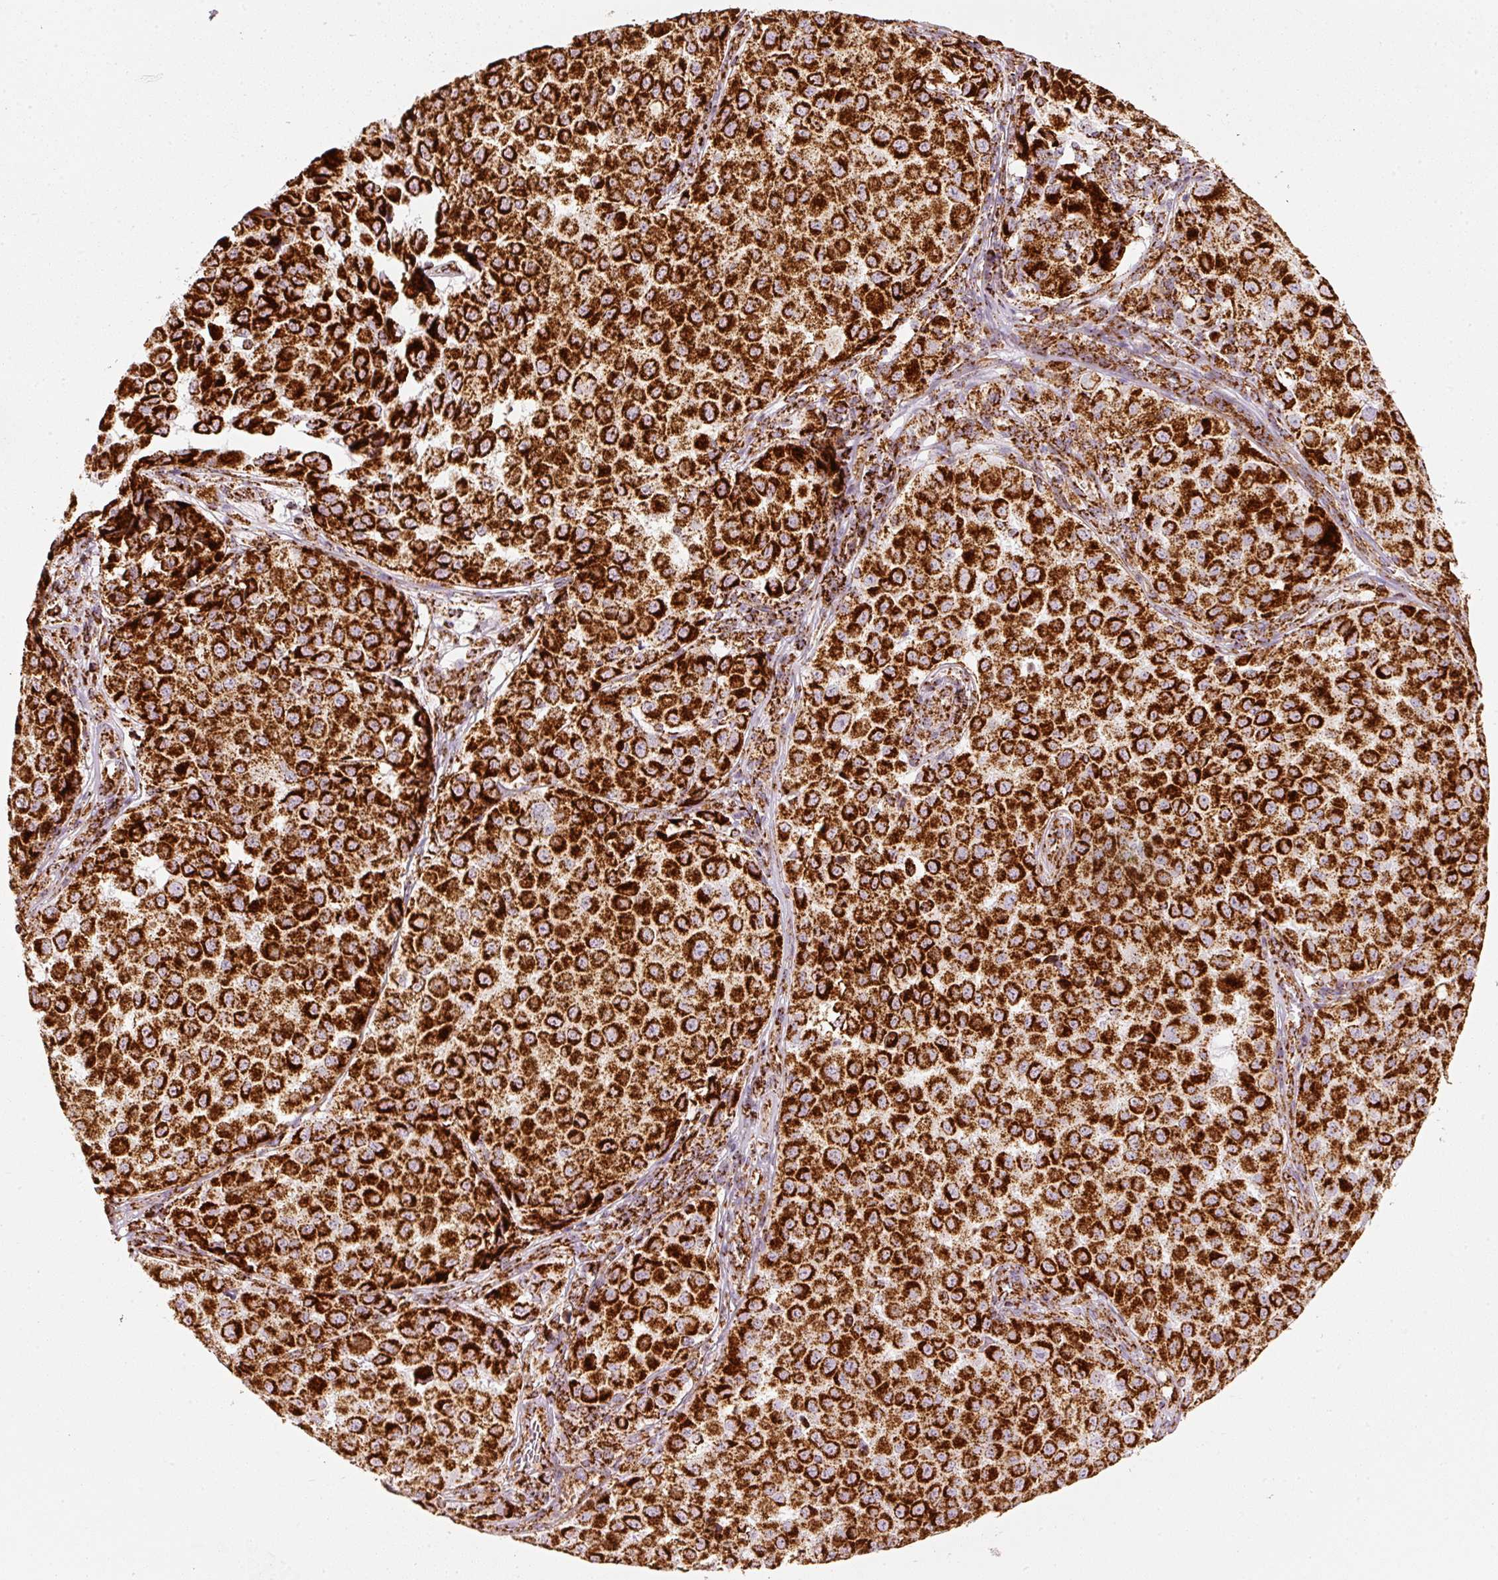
{"staining": {"intensity": "strong", "quantity": ">75%", "location": "cytoplasmic/membranous"}, "tissue": "melanoma", "cell_type": "Tumor cells", "image_type": "cancer", "snomed": [{"axis": "morphology", "description": "Malignant melanoma, NOS"}, {"axis": "topography", "description": "Skin"}], "caption": "Brown immunohistochemical staining in melanoma shows strong cytoplasmic/membranous positivity in approximately >75% of tumor cells. (Brightfield microscopy of DAB IHC at high magnification).", "gene": "UQCRC1", "patient": {"sex": "male", "age": 64}}